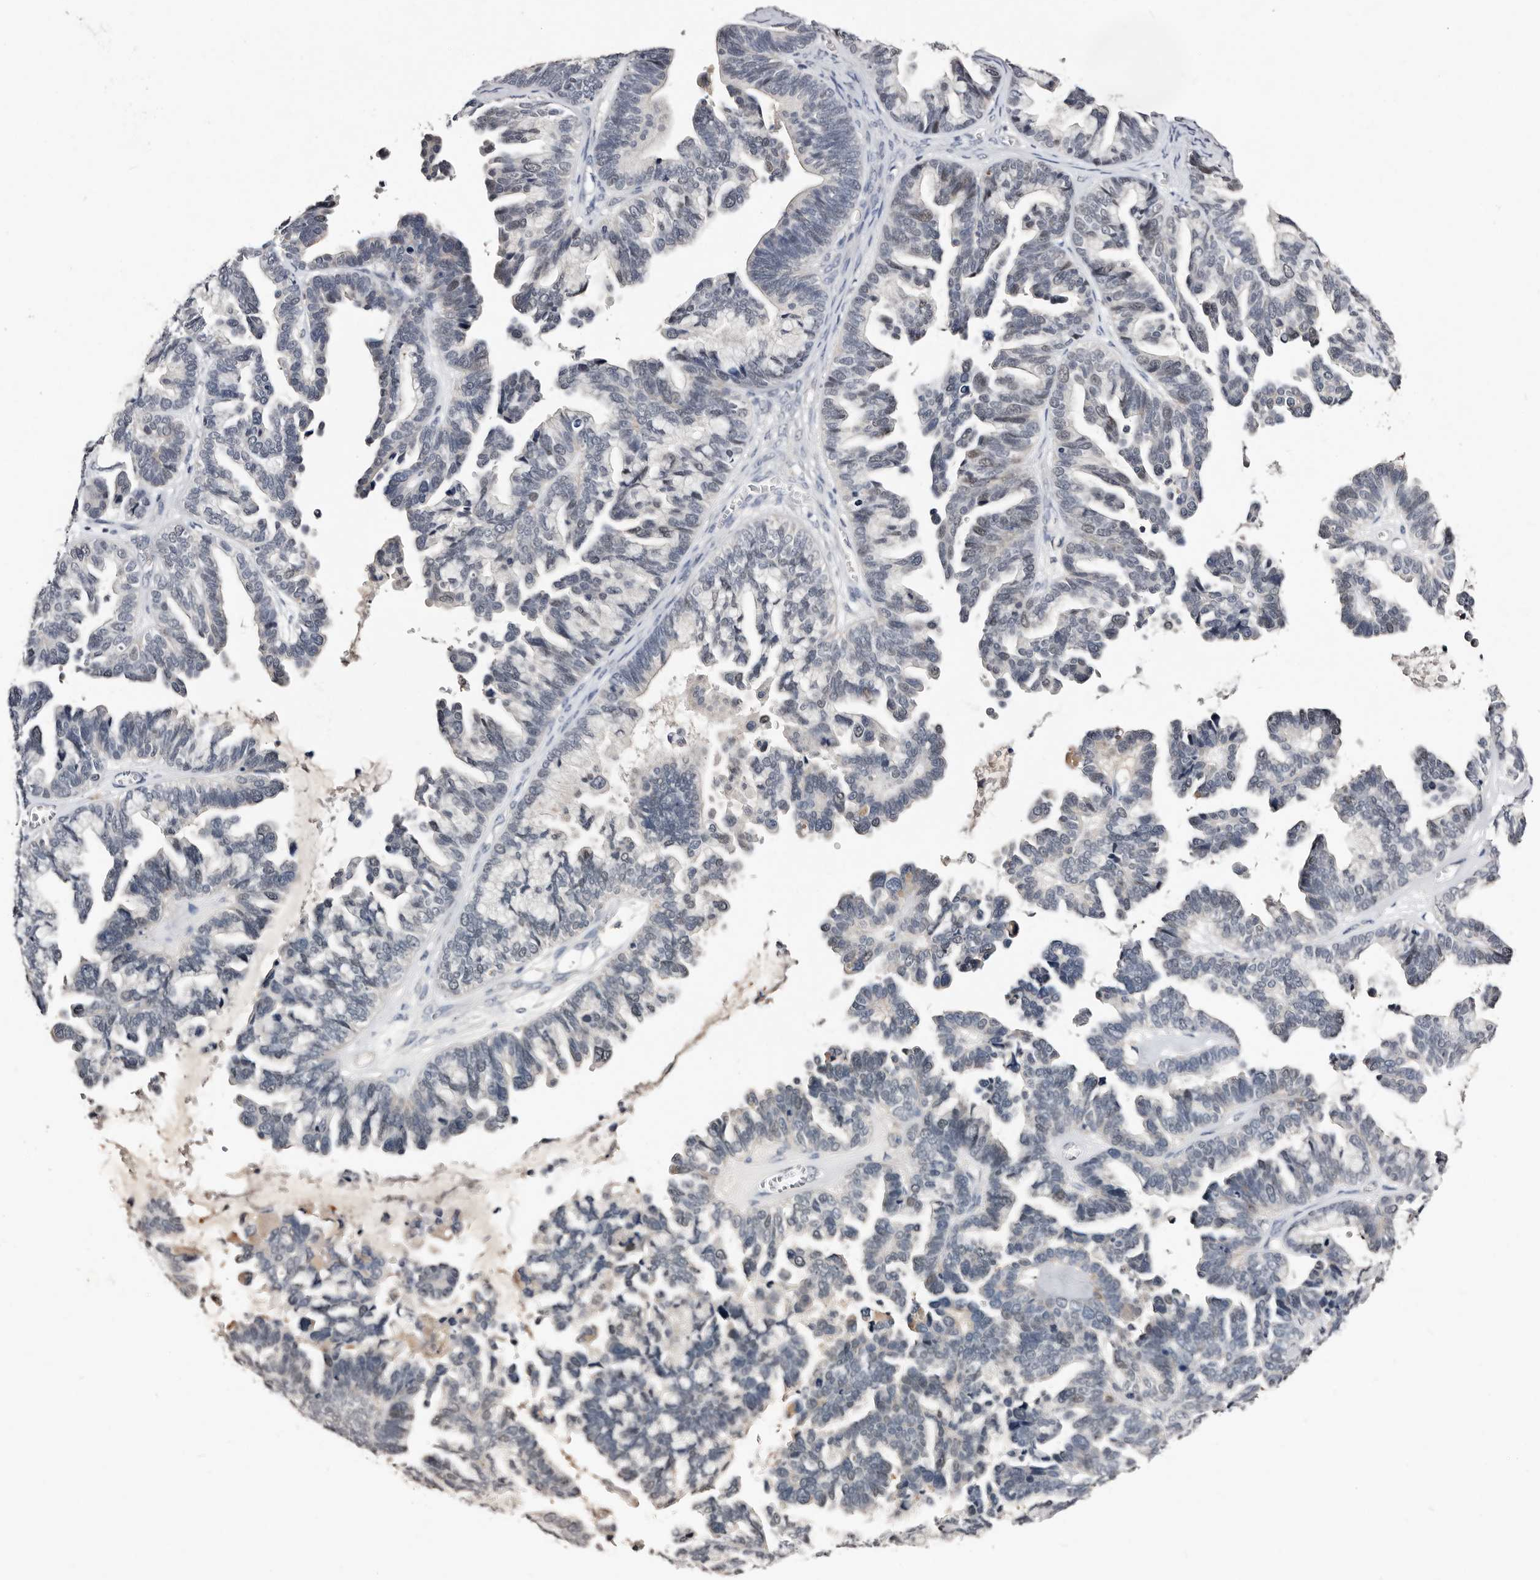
{"staining": {"intensity": "negative", "quantity": "none", "location": "none"}, "tissue": "ovarian cancer", "cell_type": "Tumor cells", "image_type": "cancer", "snomed": [{"axis": "morphology", "description": "Cystadenocarcinoma, serous, NOS"}, {"axis": "topography", "description": "Ovary"}], "caption": "Tumor cells show no significant expression in ovarian serous cystadenocarcinoma.", "gene": "MRPS33", "patient": {"sex": "female", "age": 56}}